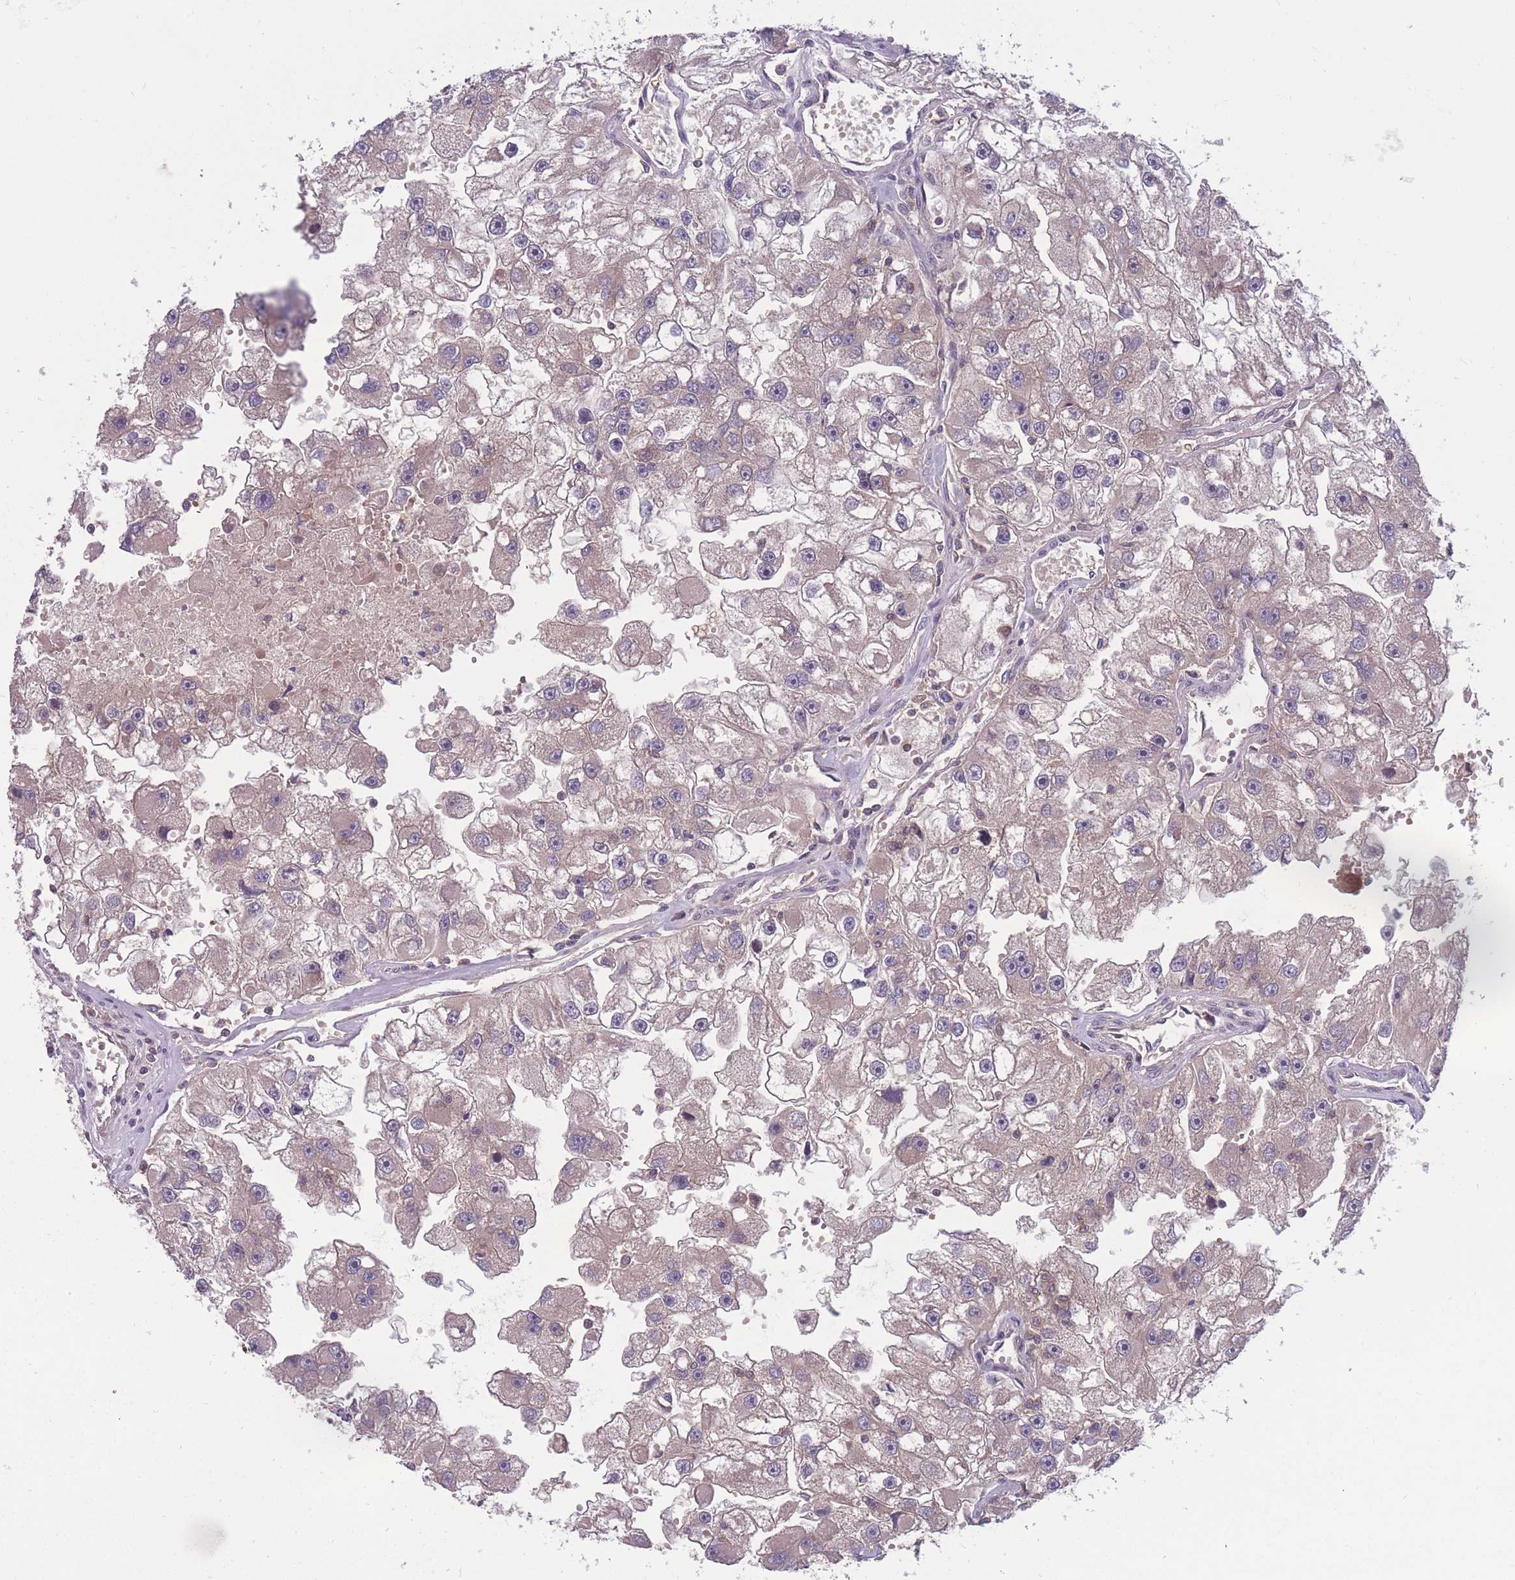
{"staining": {"intensity": "negative", "quantity": "none", "location": "none"}, "tissue": "renal cancer", "cell_type": "Tumor cells", "image_type": "cancer", "snomed": [{"axis": "morphology", "description": "Adenocarcinoma, NOS"}, {"axis": "topography", "description": "Kidney"}], "caption": "An image of adenocarcinoma (renal) stained for a protein exhibits no brown staining in tumor cells.", "gene": "UBE2N", "patient": {"sex": "male", "age": 63}}